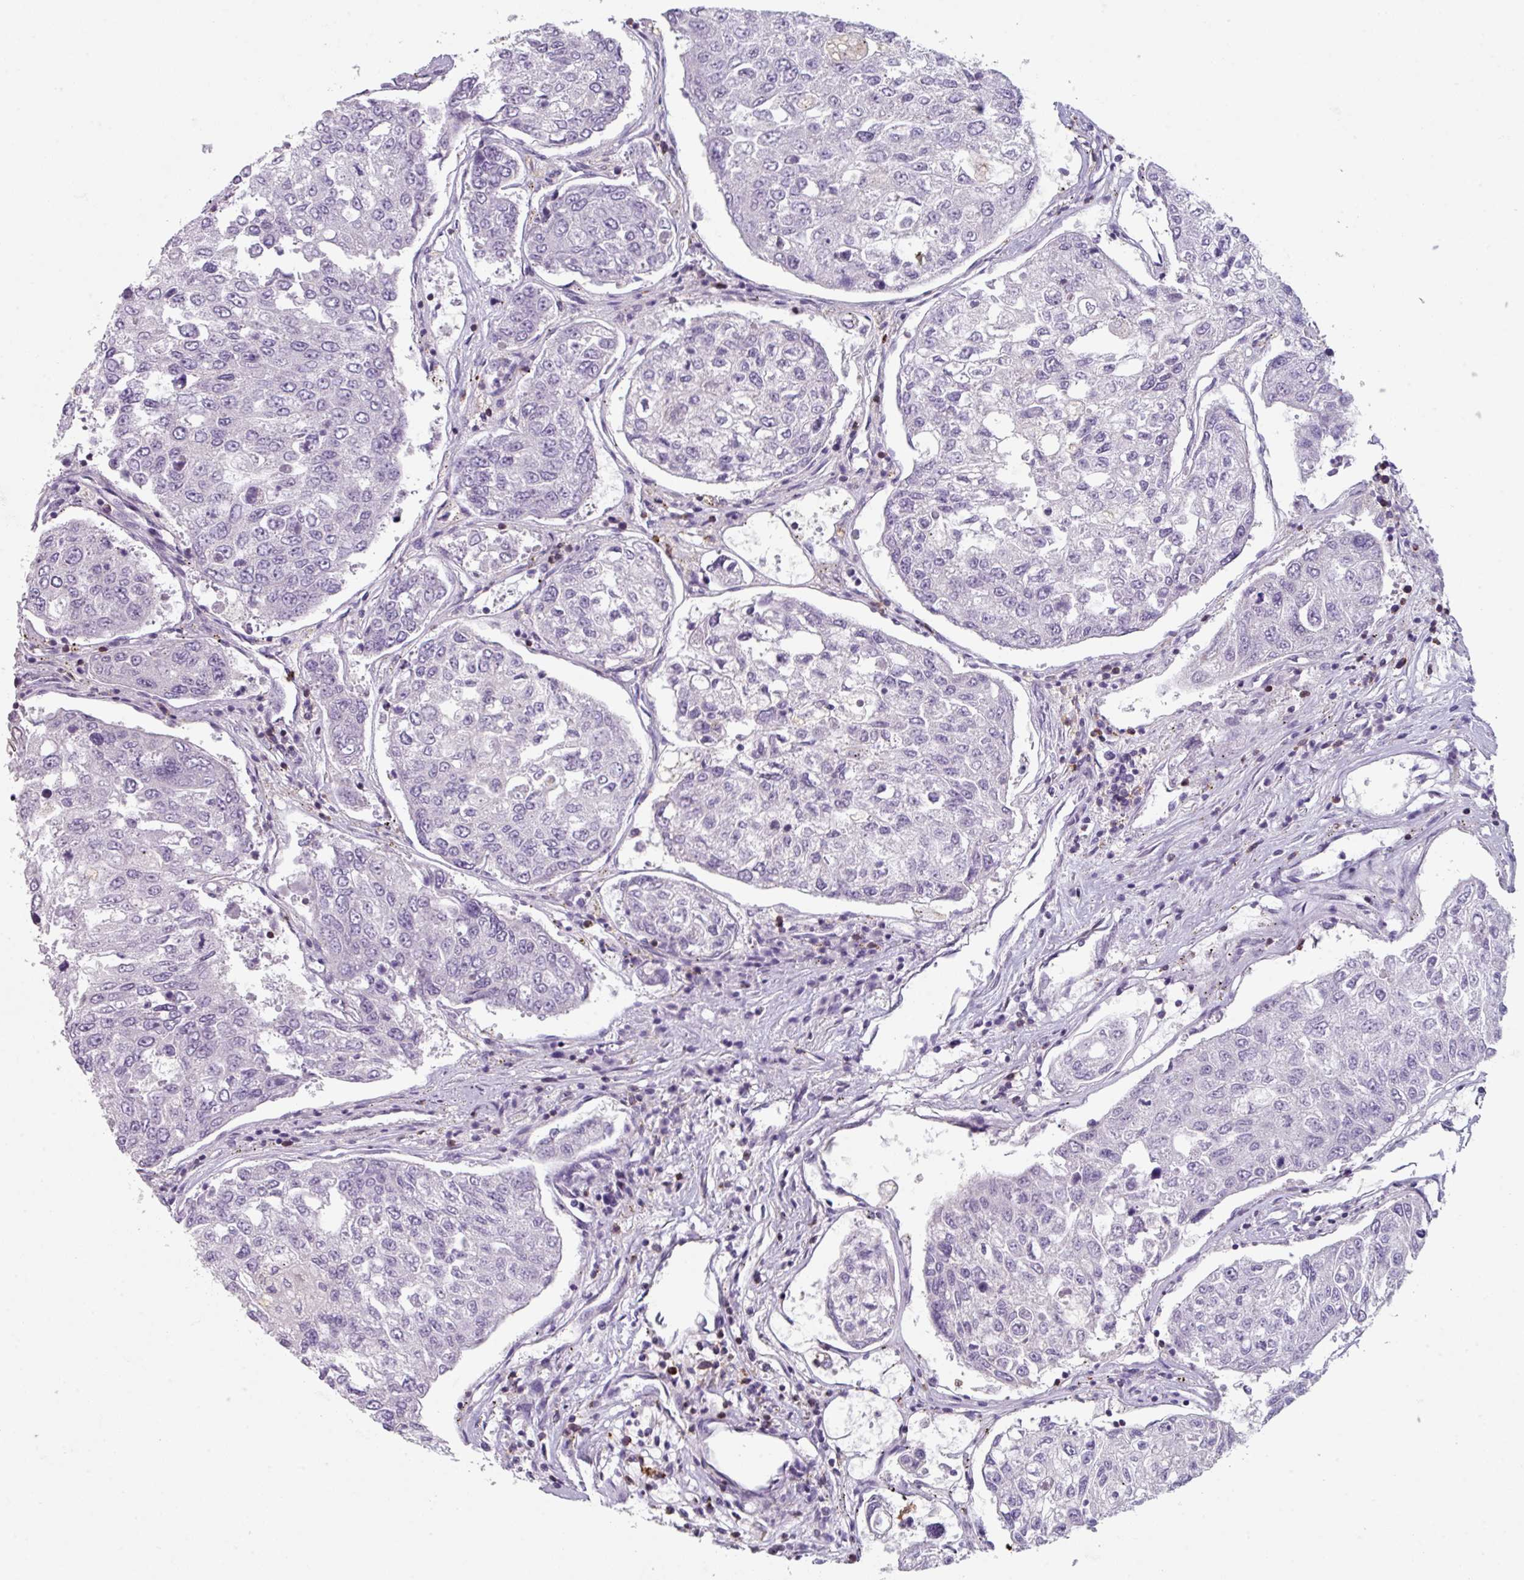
{"staining": {"intensity": "negative", "quantity": "none", "location": "none"}, "tissue": "urothelial cancer", "cell_type": "Tumor cells", "image_type": "cancer", "snomed": [{"axis": "morphology", "description": "Urothelial carcinoma, High grade"}, {"axis": "topography", "description": "Lymph node"}, {"axis": "topography", "description": "Urinary bladder"}], "caption": "Tumor cells are negative for brown protein staining in urothelial carcinoma (high-grade). (DAB immunohistochemistry visualized using brightfield microscopy, high magnification).", "gene": "NEDD9", "patient": {"sex": "male", "age": 51}}